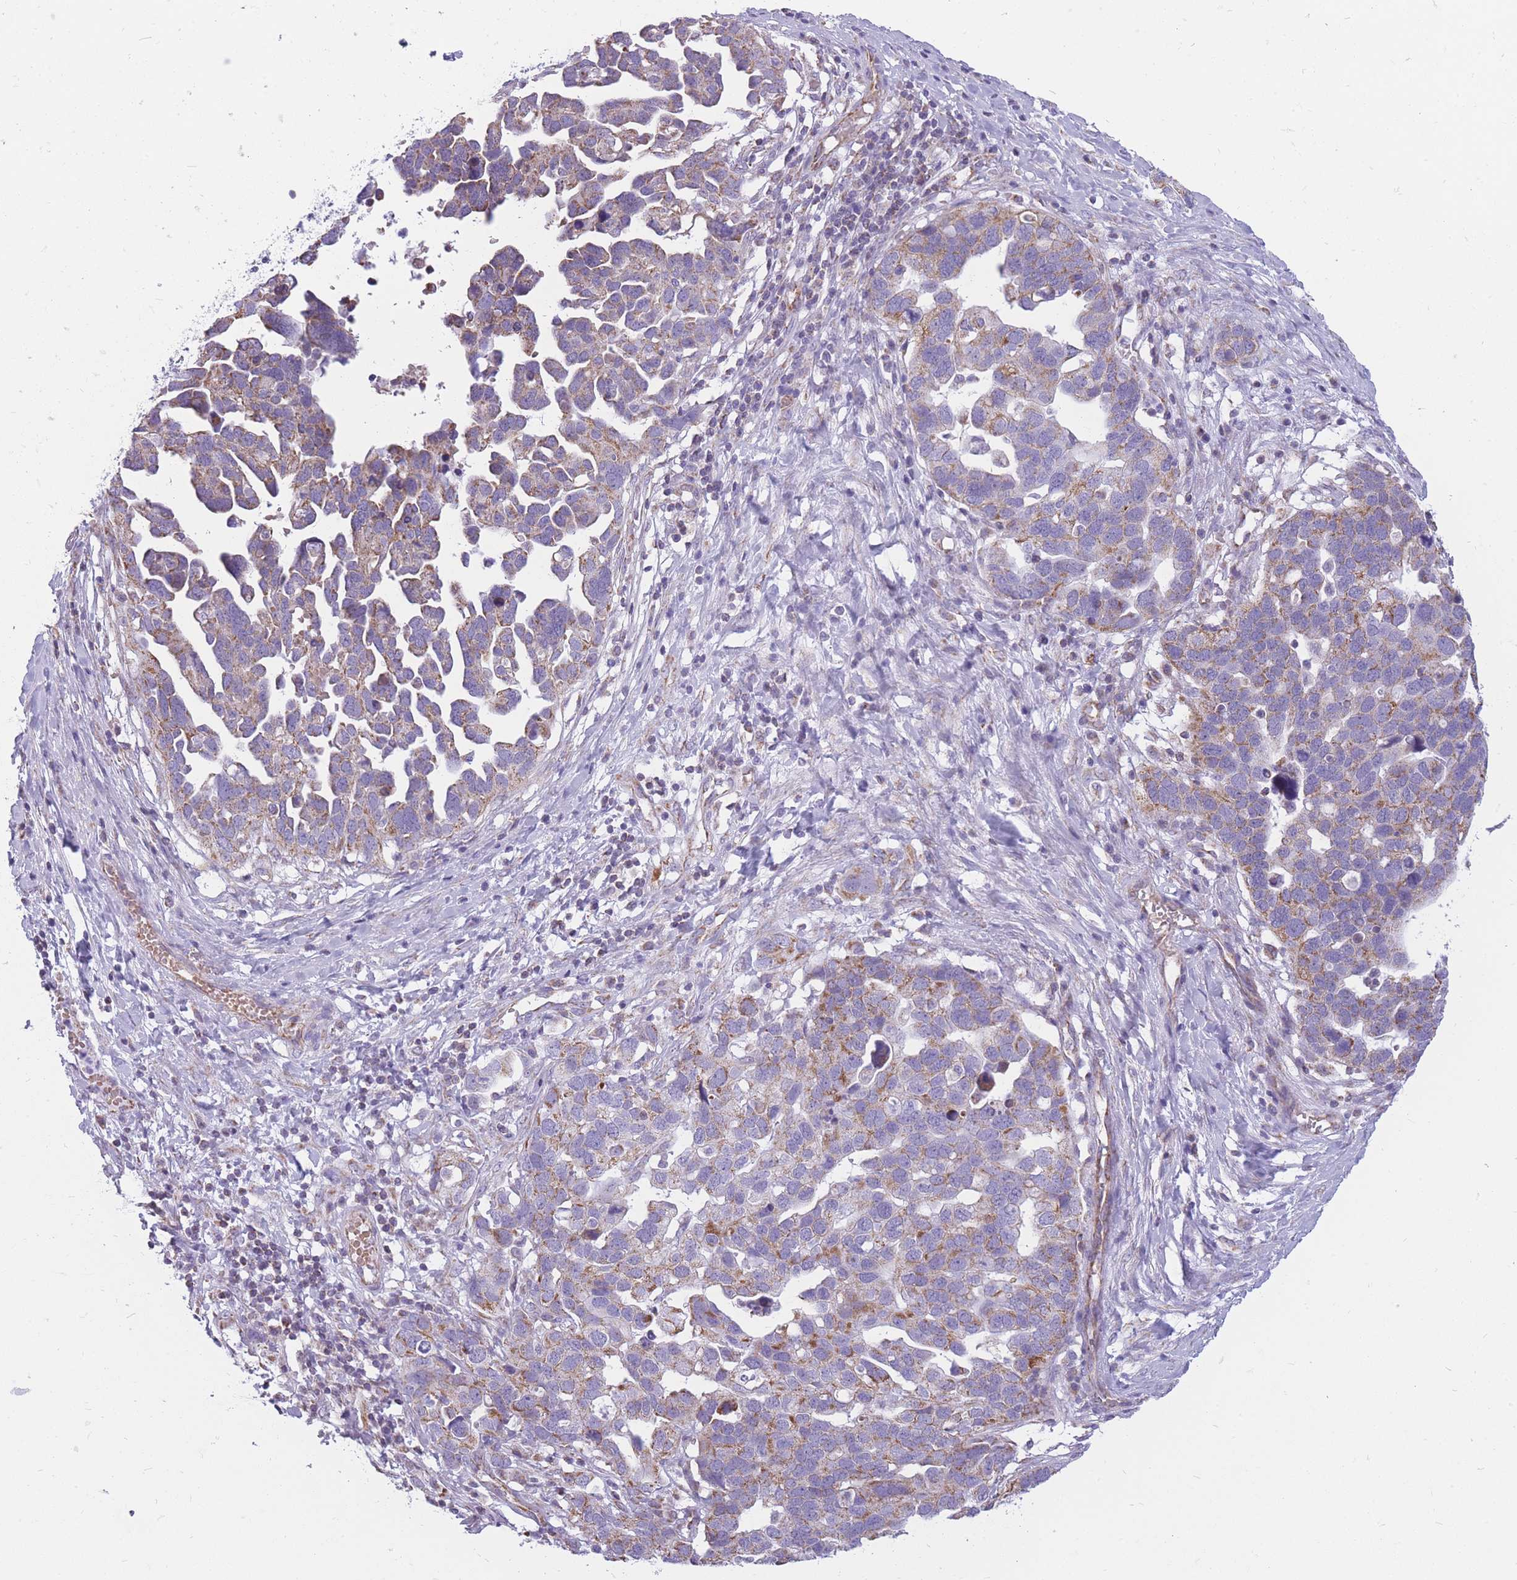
{"staining": {"intensity": "moderate", "quantity": "25%-75%", "location": "cytoplasmic/membranous"}, "tissue": "ovarian cancer", "cell_type": "Tumor cells", "image_type": "cancer", "snomed": [{"axis": "morphology", "description": "Cystadenocarcinoma, serous, NOS"}, {"axis": "topography", "description": "Ovary"}], "caption": "Ovarian cancer (serous cystadenocarcinoma) stained with immunohistochemistry exhibits moderate cytoplasmic/membranous staining in approximately 25%-75% of tumor cells.", "gene": "PCSK1", "patient": {"sex": "female", "age": 54}}